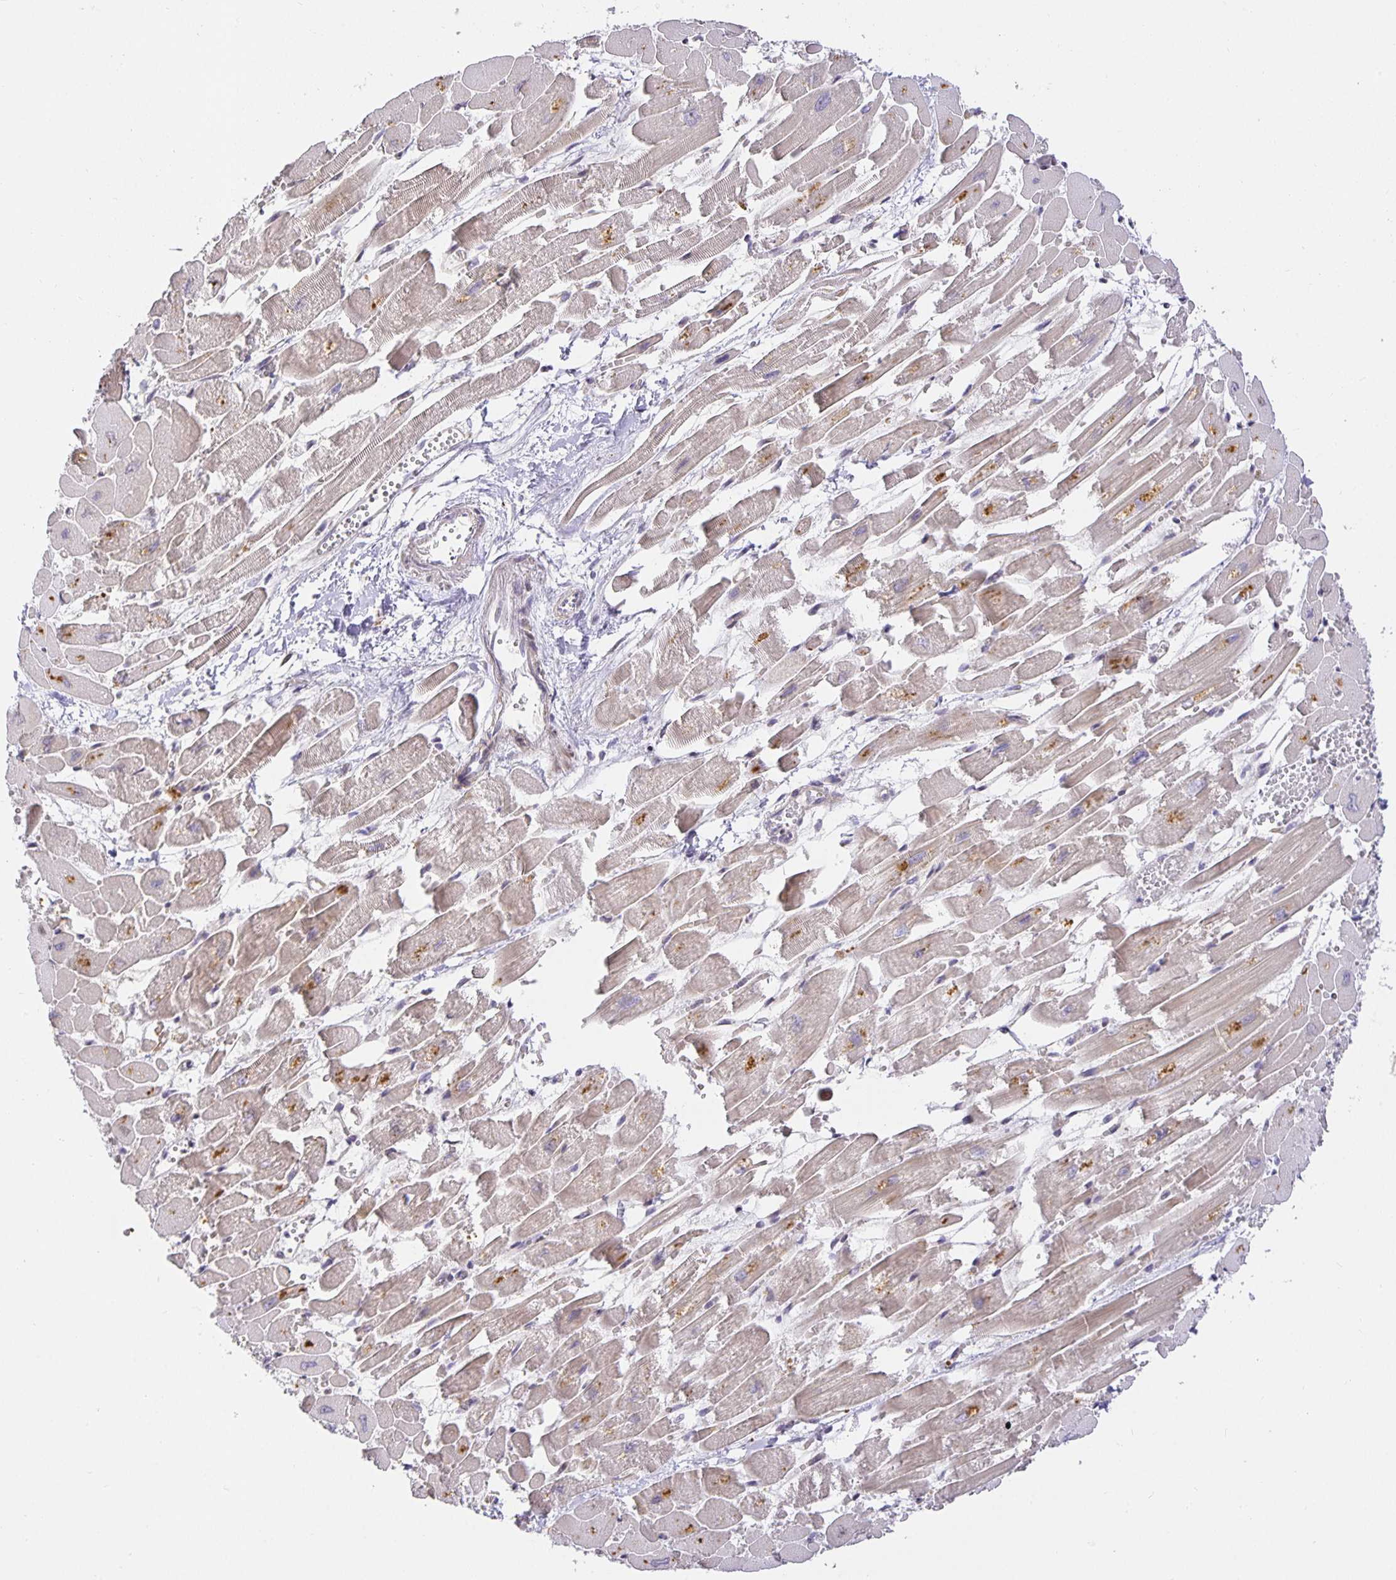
{"staining": {"intensity": "weak", "quantity": "25%-75%", "location": "cytoplasmic/membranous"}, "tissue": "heart muscle", "cell_type": "Cardiomyocytes", "image_type": "normal", "snomed": [{"axis": "morphology", "description": "Normal tissue, NOS"}, {"axis": "topography", "description": "Heart"}], "caption": "Weak cytoplasmic/membranous positivity for a protein is appreciated in about 25%-75% of cardiomyocytes of normal heart muscle using immunohistochemistry (IHC).", "gene": "TJP3", "patient": {"sex": "female", "age": 52}}